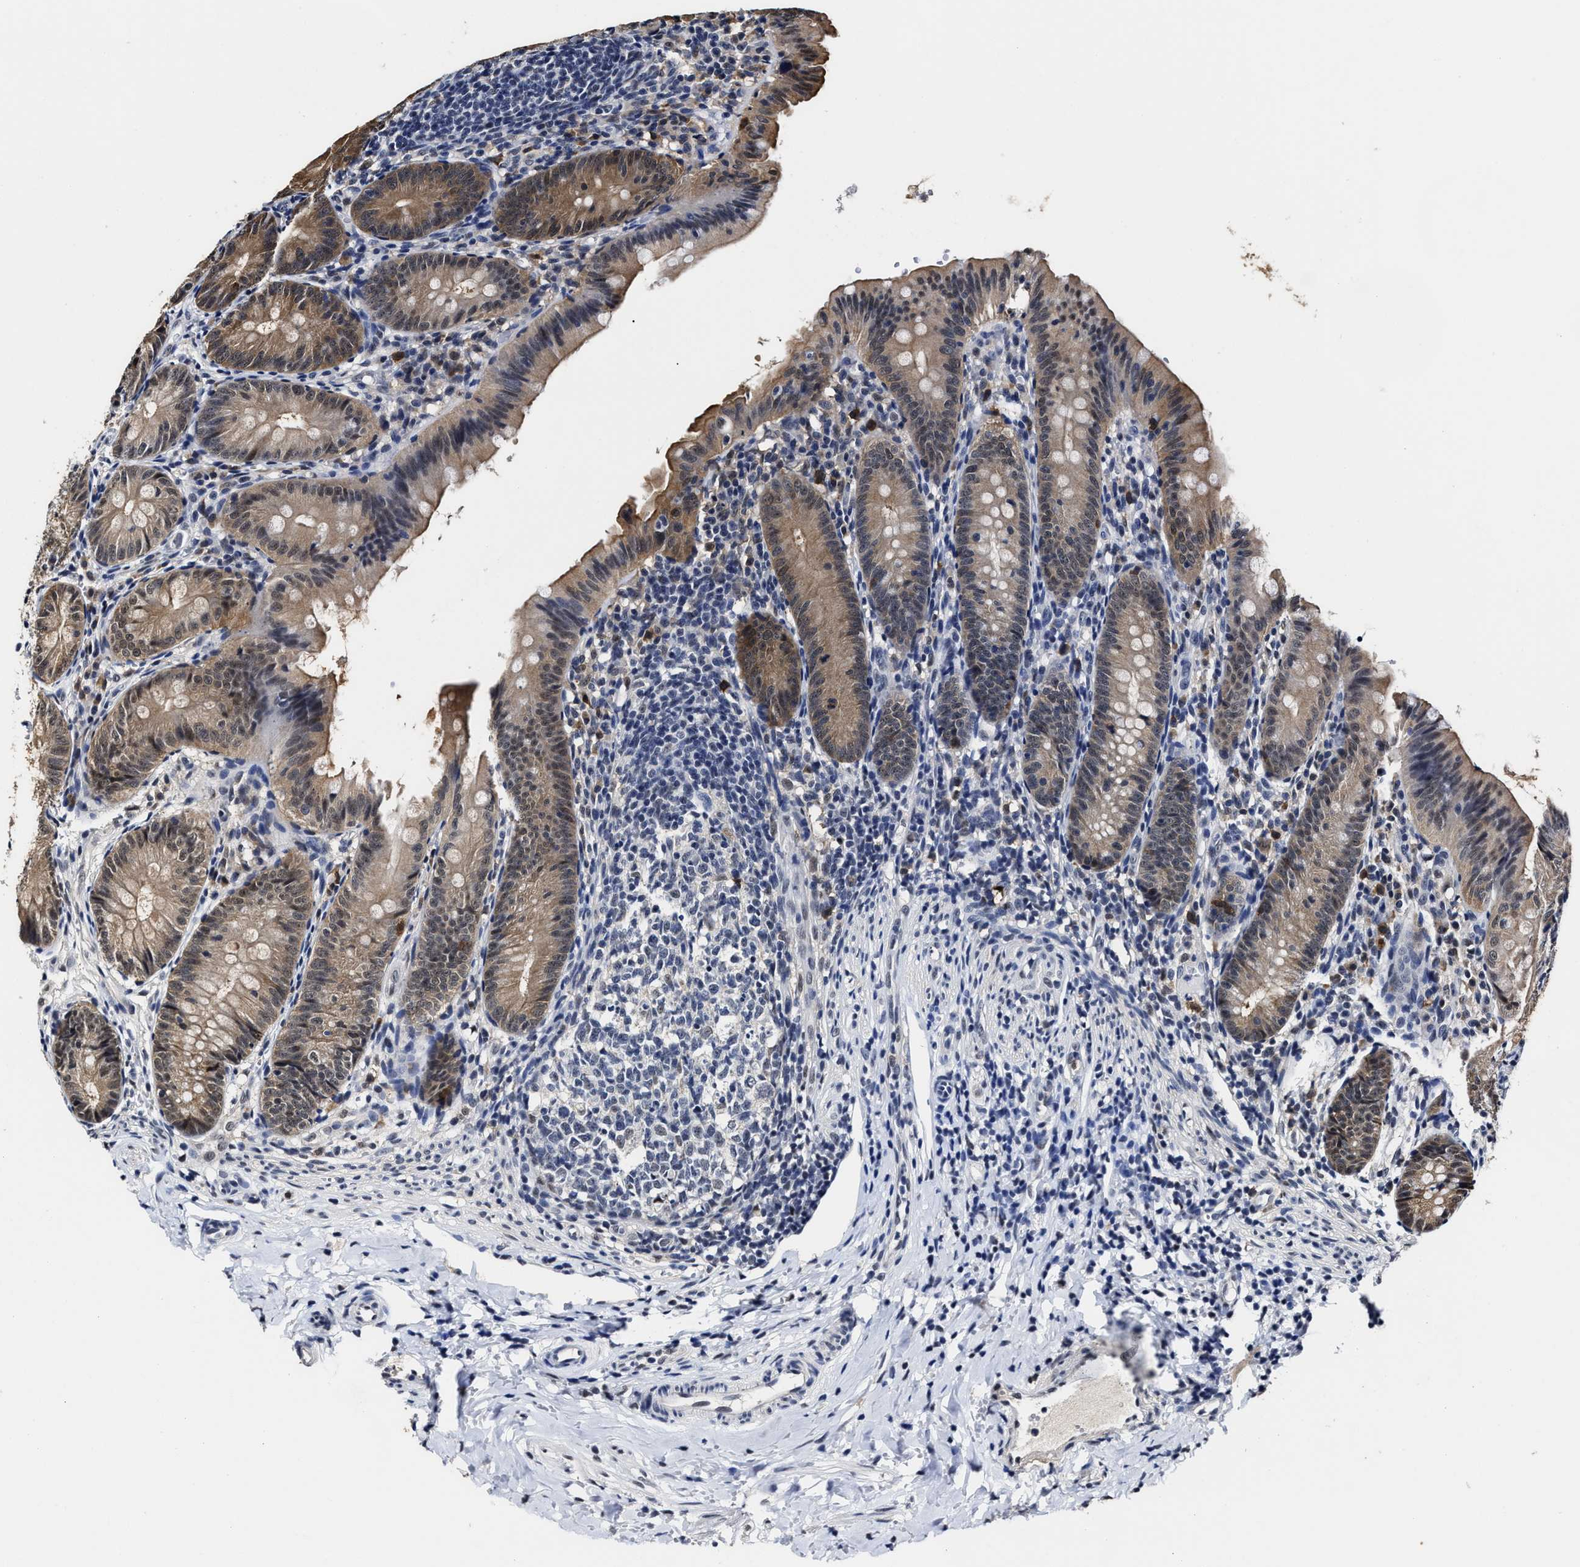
{"staining": {"intensity": "moderate", "quantity": "25%-75%", "location": "cytoplasmic/membranous,nuclear"}, "tissue": "appendix", "cell_type": "Glandular cells", "image_type": "normal", "snomed": [{"axis": "morphology", "description": "Normal tissue, NOS"}, {"axis": "topography", "description": "Appendix"}], "caption": "A medium amount of moderate cytoplasmic/membranous,nuclear staining is present in approximately 25%-75% of glandular cells in benign appendix.", "gene": "PRPF4B", "patient": {"sex": "male", "age": 1}}